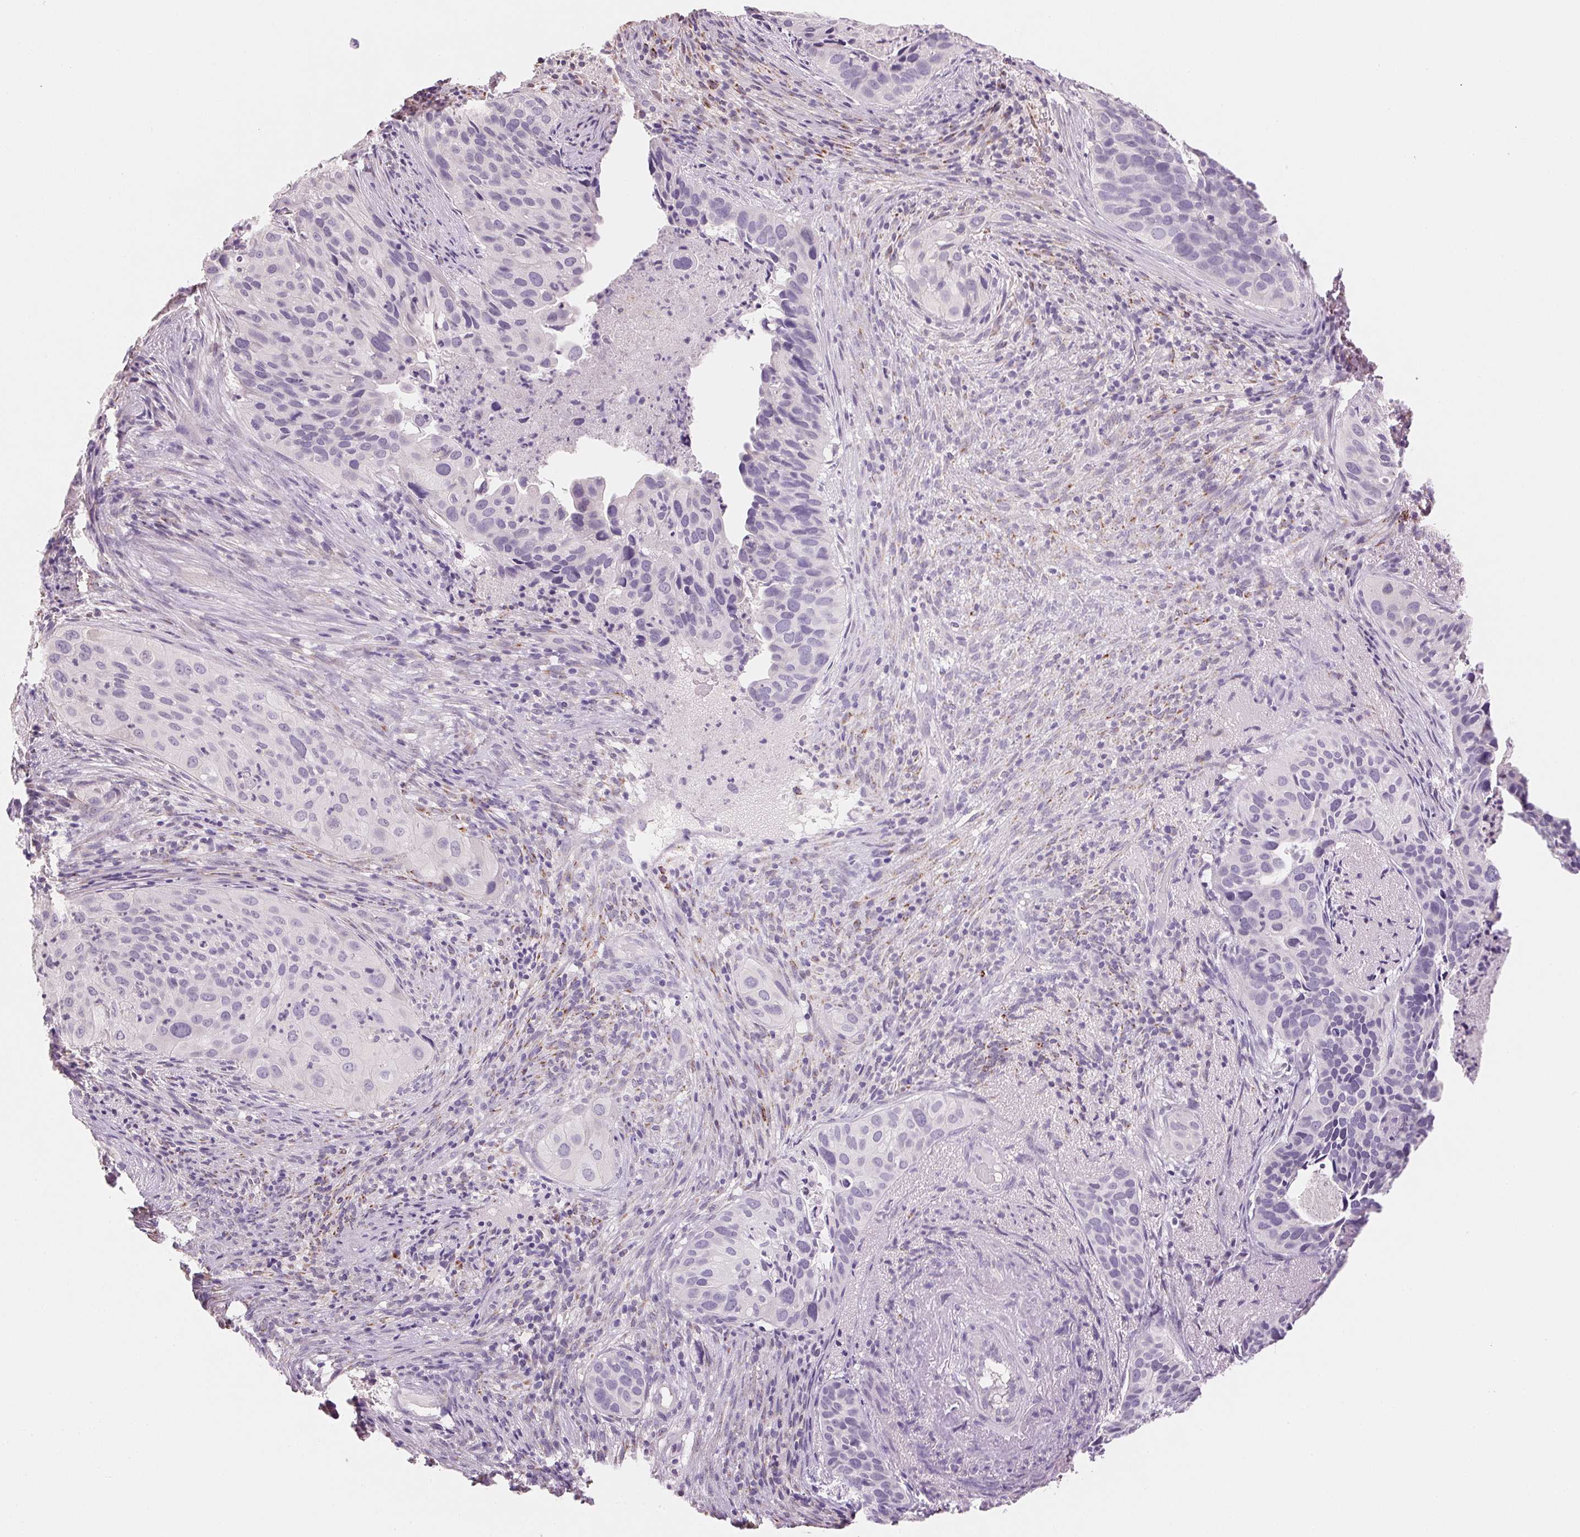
{"staining": {"intensity": "negative", "quantity": "none", "location": "none"}, "tissue": "cervical cancer", "cell_type": "Tumor cells", "image_type": "cancer", "snomed": [{"axis": "morphology", "description": "Squamous cell carcinoma, NOS"}, {"axis": "topography", "description": "Cervix"}], "caption": "This is an immunohistochemistry image of cervical squamous cell carcinoma. There is no positivity in tumor cells.", "gene": "CYP11B1", "patient": {"sex": "female", "age": 38}}